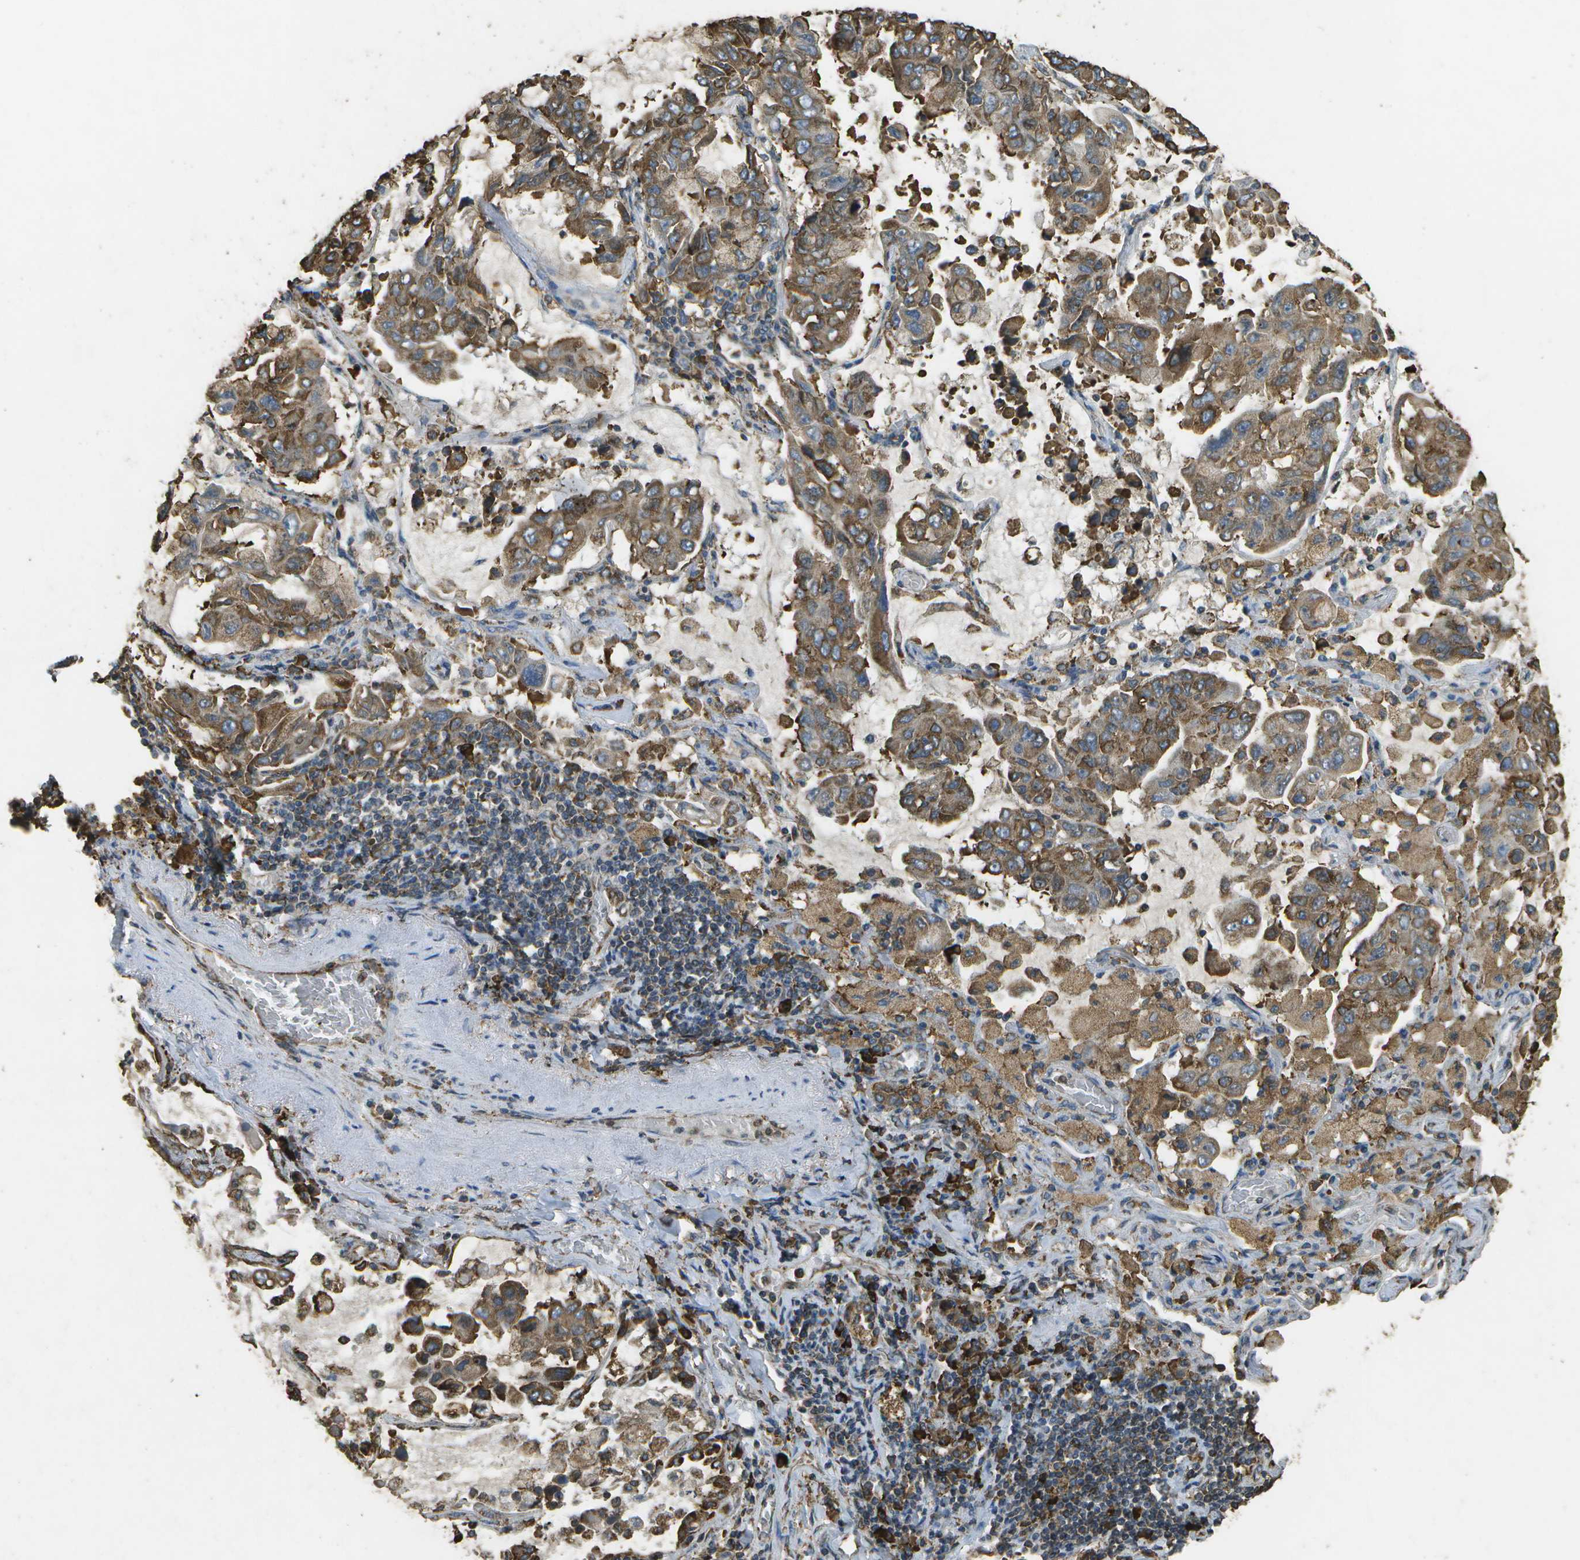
{"staining": {"intensity": "moderate", "quantity": ">75%", "location": "cytoplasmic/membranous"}, "tissue": "lung cancer", "cell_type": "Tumor cells", "image_type": "cancer", "snomed": [{"axis": "morphology", "description": "Adenocarcinoma, NOS"}, {"axis": "topography", "description": "Lung"}], "caption": "DAB immunohistochemical staining of human lung cancer (adenocarcinoma) demonstrates moderate cytoplasmic/membranous protein expression in about >75% of tumor cells.", "gene": "PDIA4", "patient": {"sex": "male", "age": 64}}